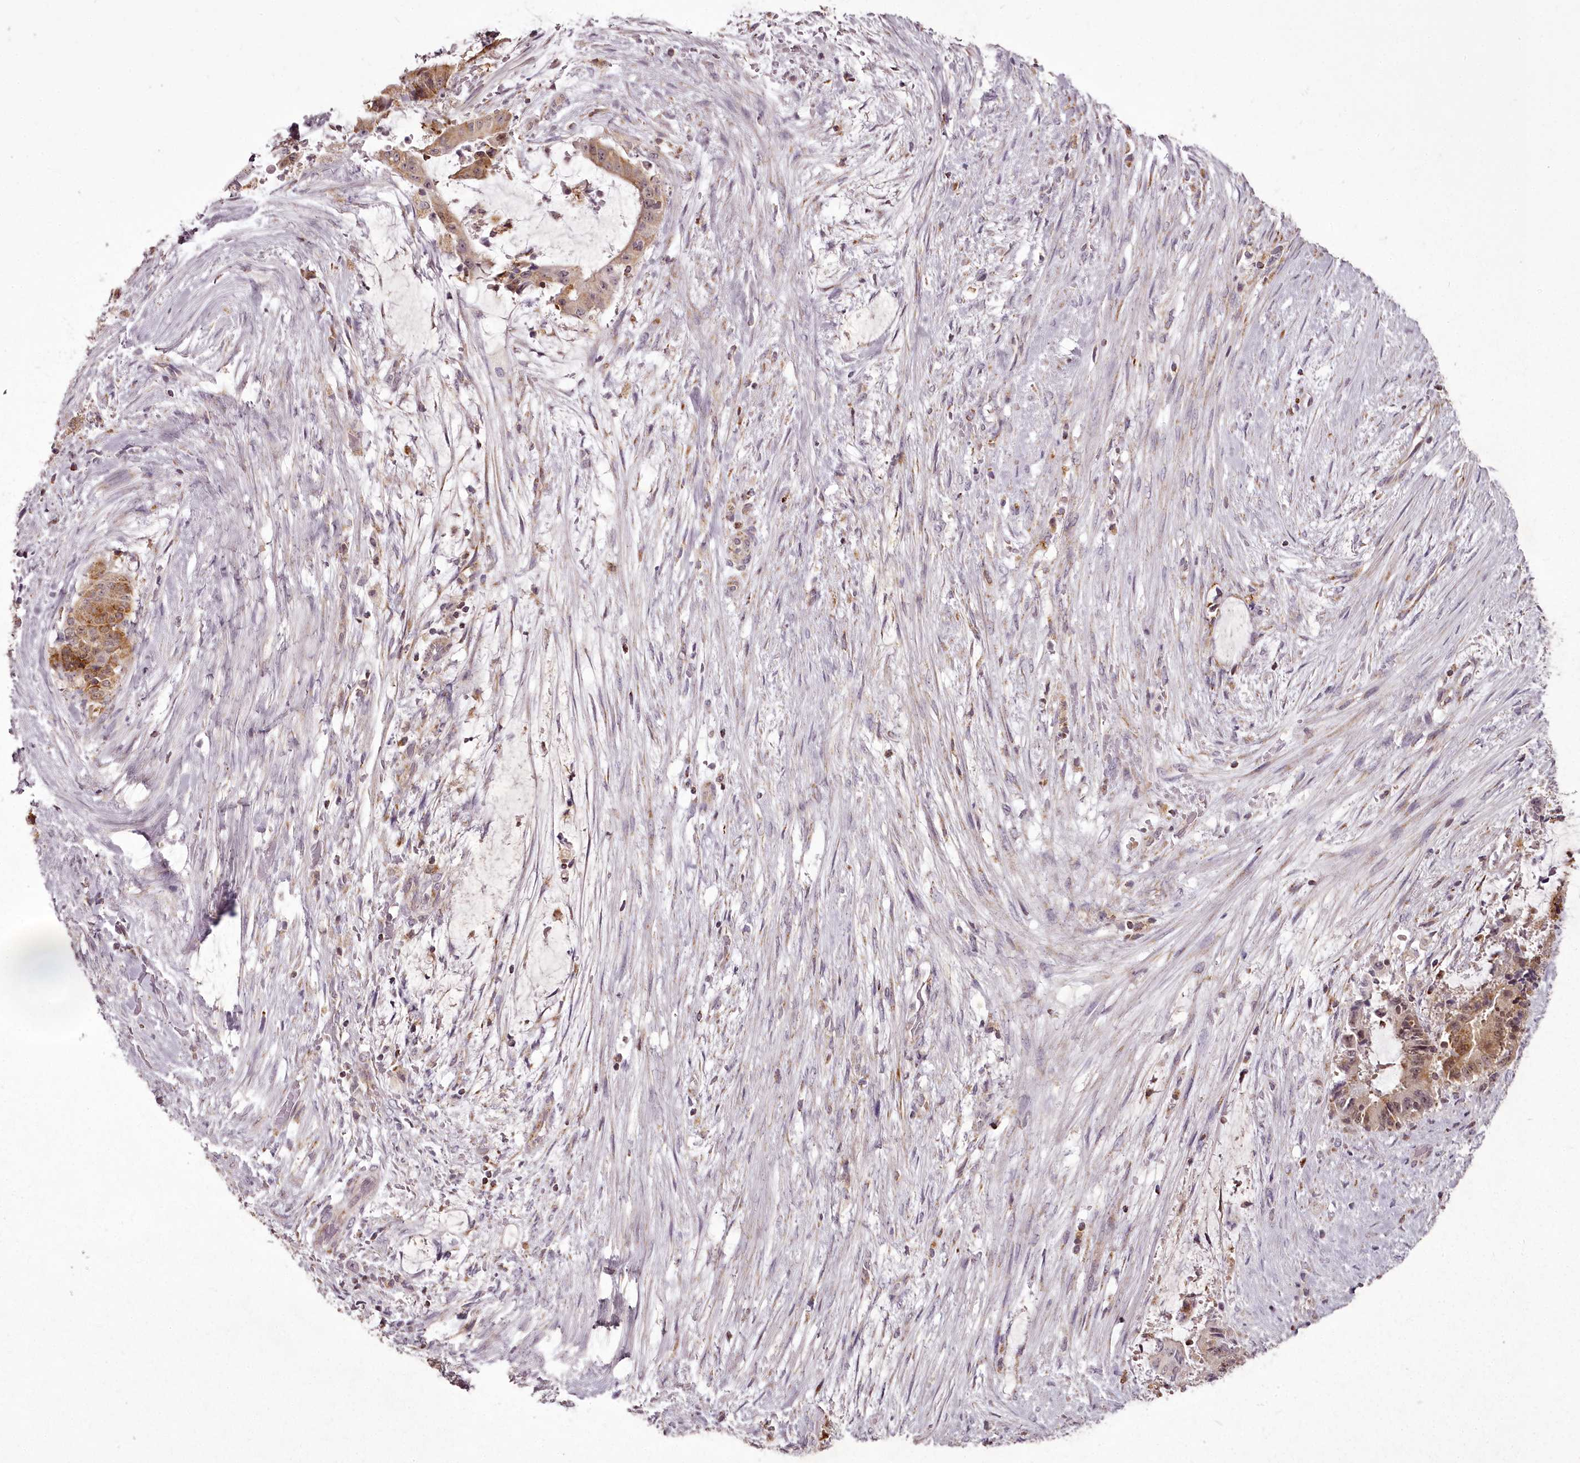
{"staining": {"intensity": "moderate", "quantity": ">75%", "location": "cytoplasmic/membranous"}, "tissue": "liver cancer", "cell_type": "Tumor cells", "image_type": "cancer", "snomed": [{"axis": "morphology", "description": "Normal tissue, NOS"}, {"axis": "morphology", "description": "Cholangiocarcinoma"}, {"axis": "topography", "description": "Liver"}, {"axis": "topography", "description": "Peripheral nerve tissue"}], "caption": "DAB (3,3'-diaminobenzidine) immunohistochemical staining of liver cholangiocarcinoma reveals moderate cytoplasmic/membranous protein positivity in approximately >75% of tumor cells.", "gene": "CHCHD2", "patient": {"sex": "female", "age": 73}}